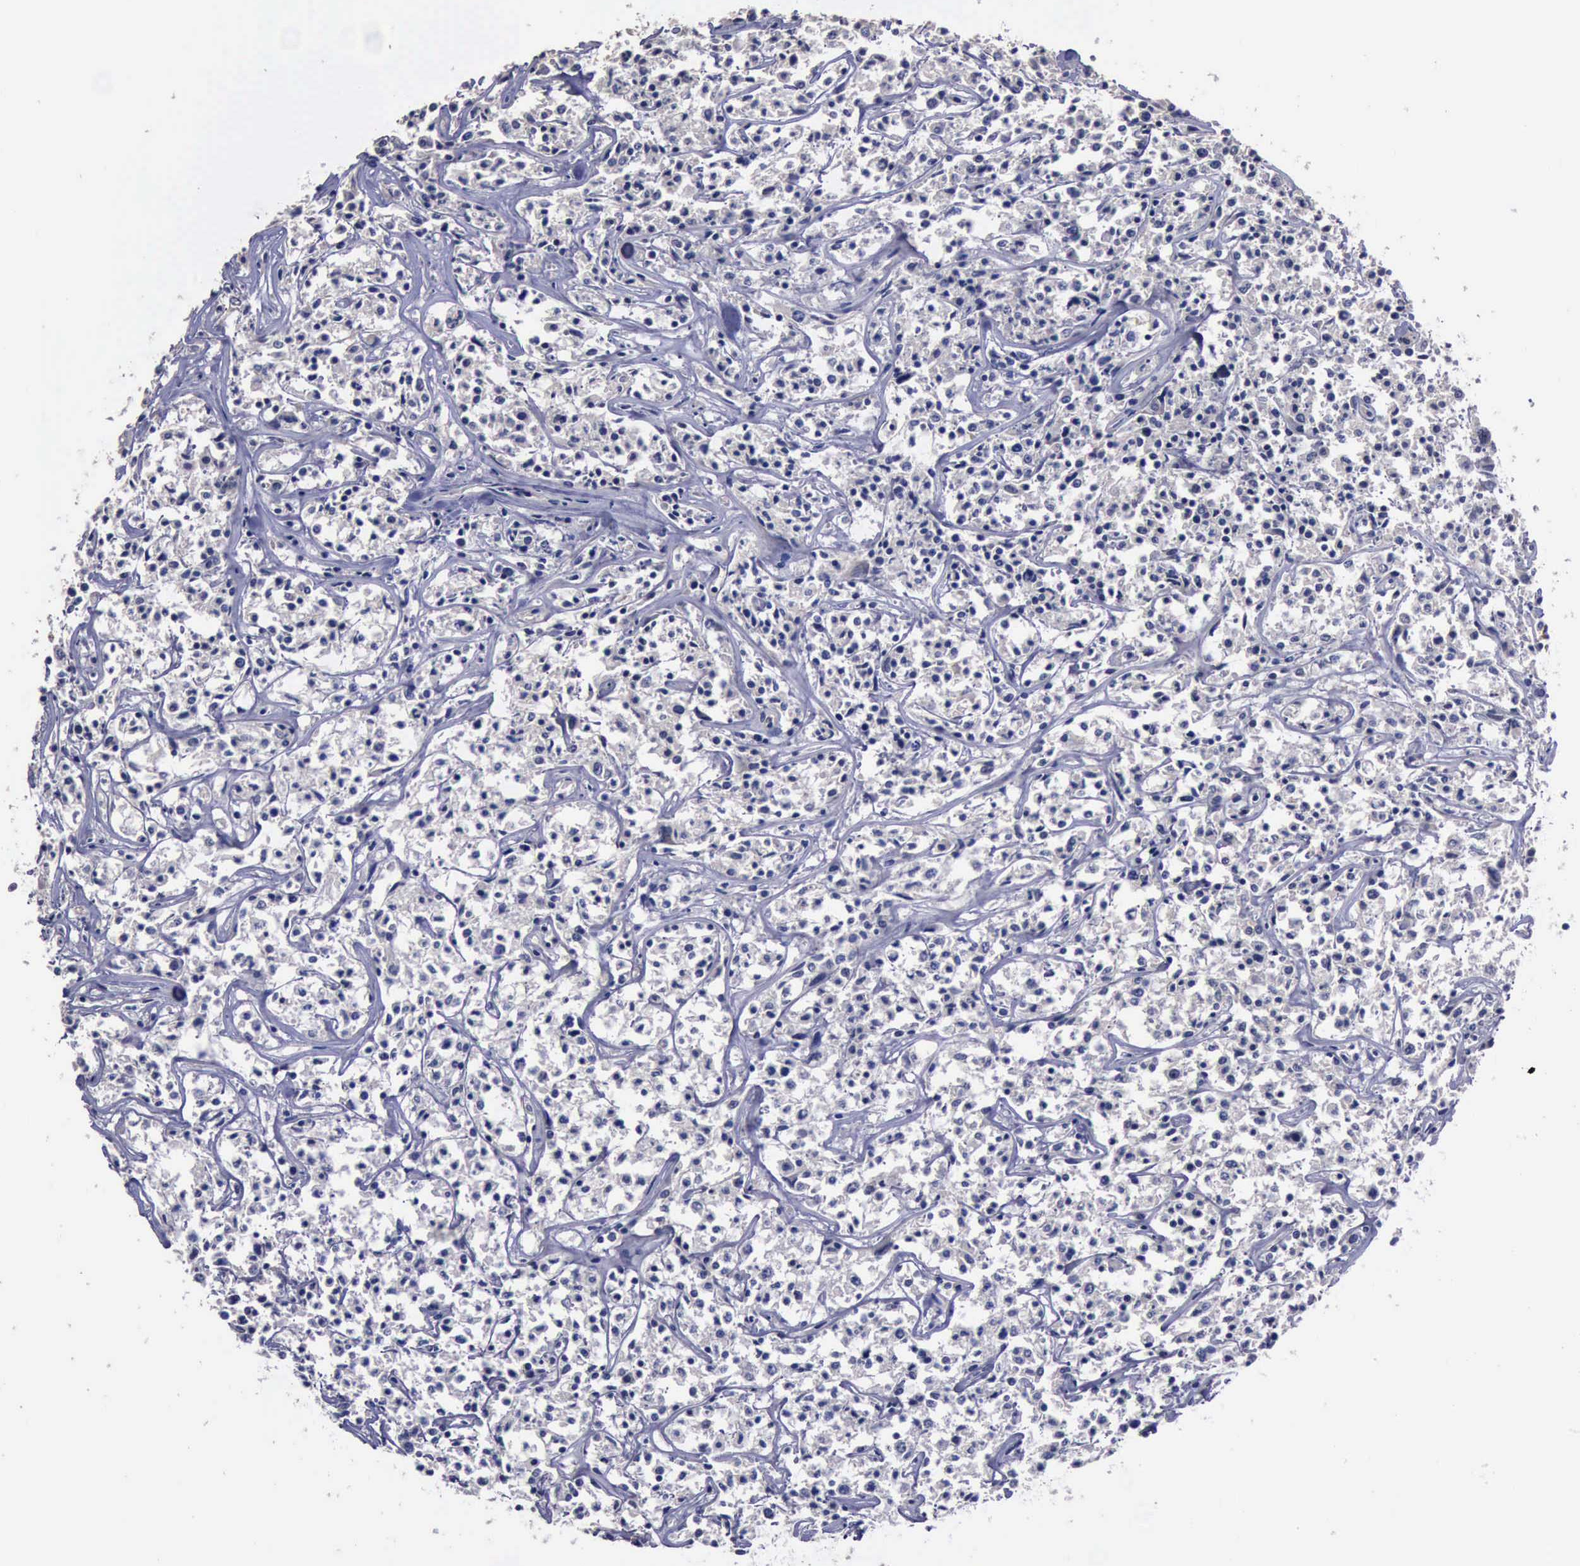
{"staining": {"intensity": "negative", "quantity": "none", "location": "none"}, "tissue": "lymphoma", "cell_type": "Tumor cells", "image_type": "cancer", "snomed": [{"axis": "morphology", "description": "Malignant lymphoma, non-Hodgkin's type, Low grade"}, {"axis": "topography", "description": "Small intestine"}], "caption": "High power microscopy image of an immunohistochemistry (IHC) photomicrograph of malignant lymphoma, non-Hodgkin's type (low-grade), revealing no significant expression in tumor cells. Nuclei are stained in blue.", "gene": "CRKL", "patient": {"sex": "female", "age": 59}}